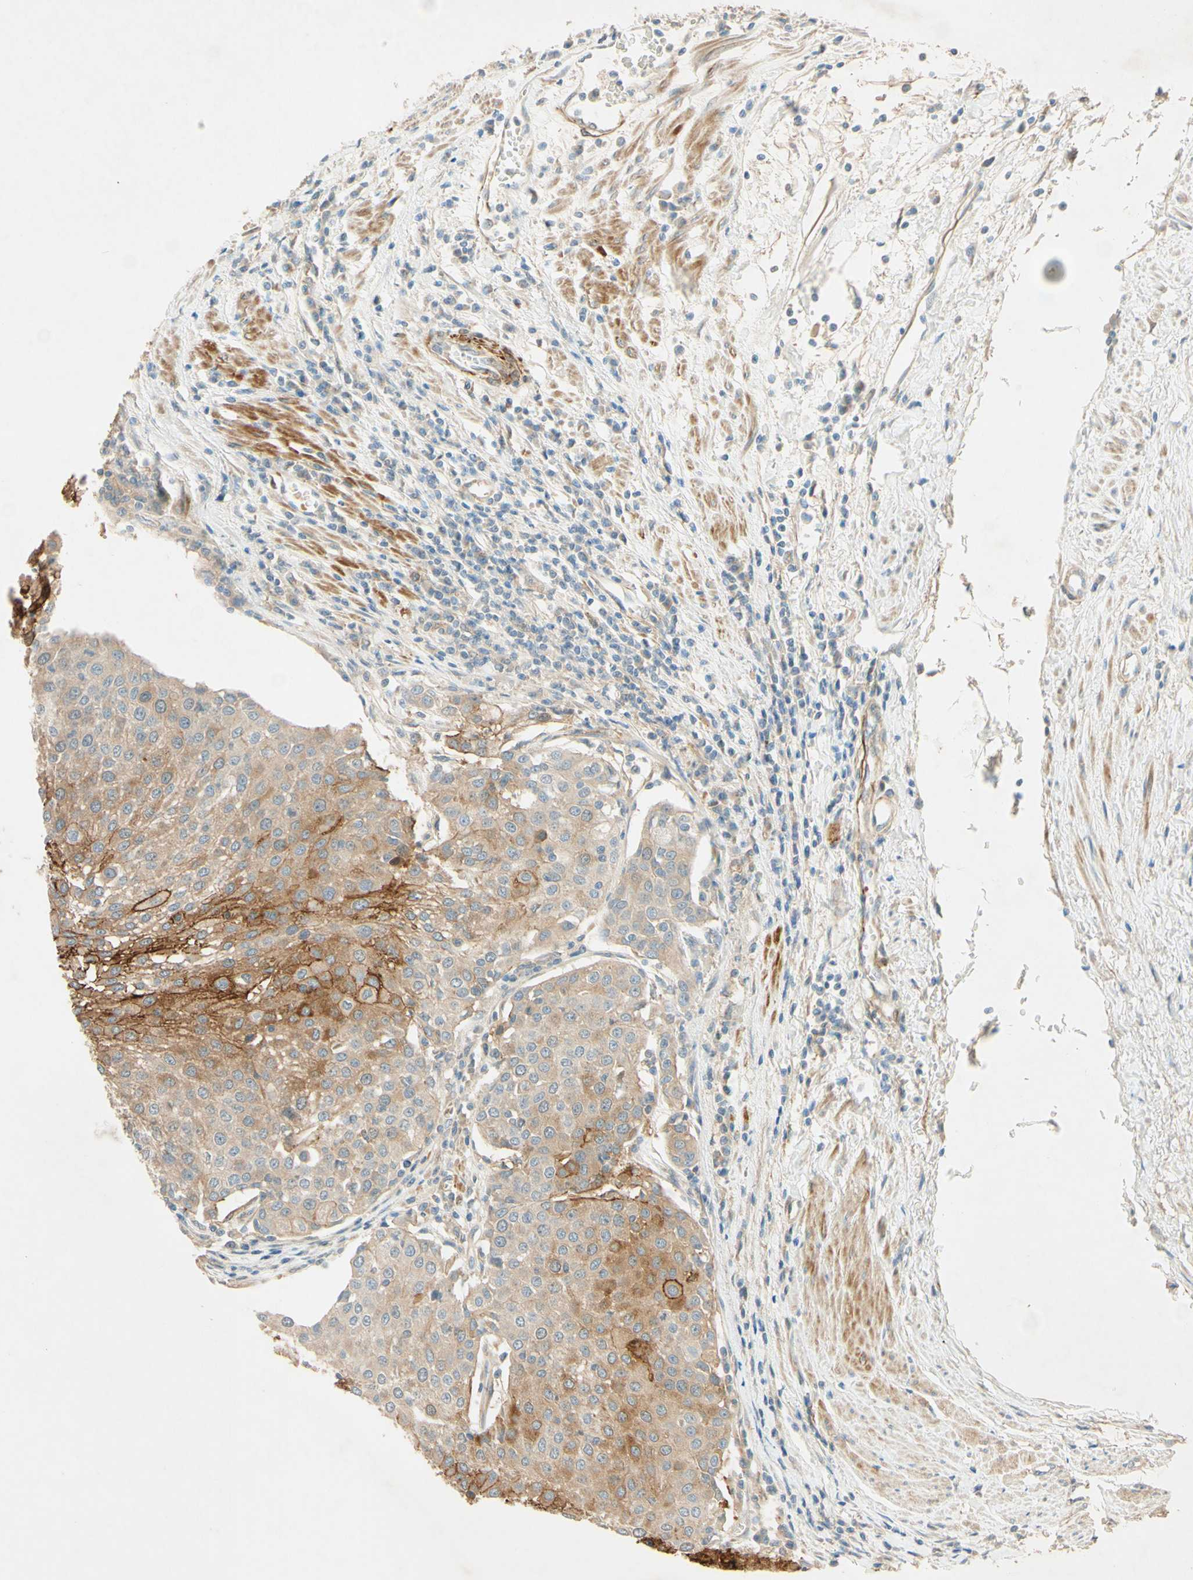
{"staining": {"intensity": "strong", "quantity": "25%-75%", "location": "cytoplasmic/membranous"}, "tissue": "urothelial cancer", "cell_type": "Tumor cells", "image_type": "cancer", "snomed": [{"axis": "morphology", "description": "Urothelial carcinoma, High grade"}, {"axis": "topography", "description": "Urinary bladder"}], "caption": "Immunohistochemistry image of neoplastic tissue: urothelial cancer stained using immunohistochemistry shows high levels of strong protein expression localized specifically in the cytoplasmic/membranous of tumor cells, appearing as a cytoplasmic/membranous brown color.", "gene": "ADAM17", "patient": {"sex": "female", "age": 85}}